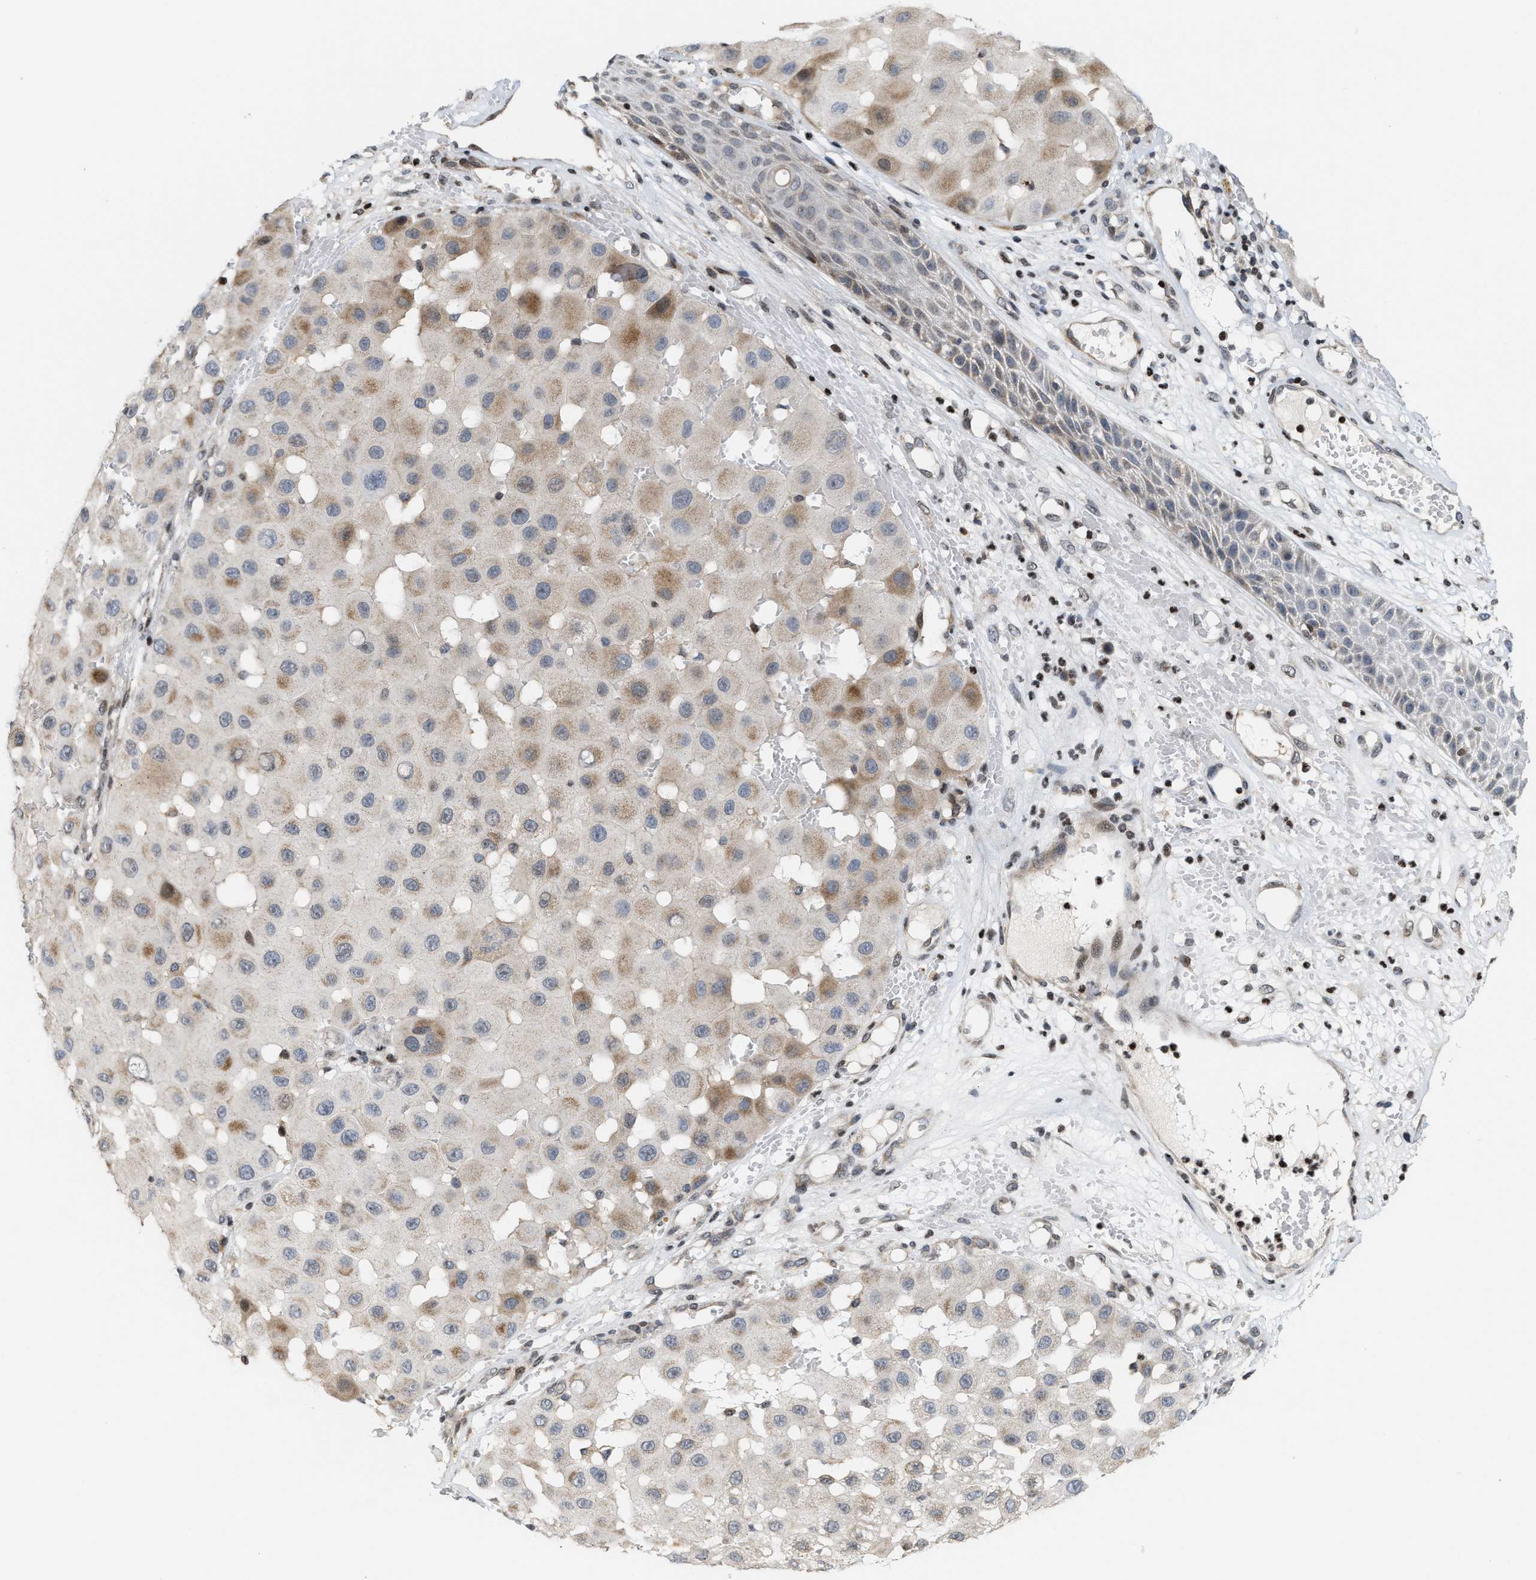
{"staining": {"intensity": "weak", "quantity": "25%-75%", "location": "cytoplasmic/membranous"}, "tissue": "melanoma", "cell_type": "Tumor cells", "image_type": "cancer", "snomed": [{"axis": "morphology", "description": "Malignant melanoma, NOS"}, {"axis": "topography", "description": "Skin"}], "caption": "Human melanoma stained with a brown dye exhibits weak cytoplasmic/membranous positive staining in about 25%-75% of tumor cells.", "gene": "PDZD2", "patient": {"sex": "female", "age": 81}}